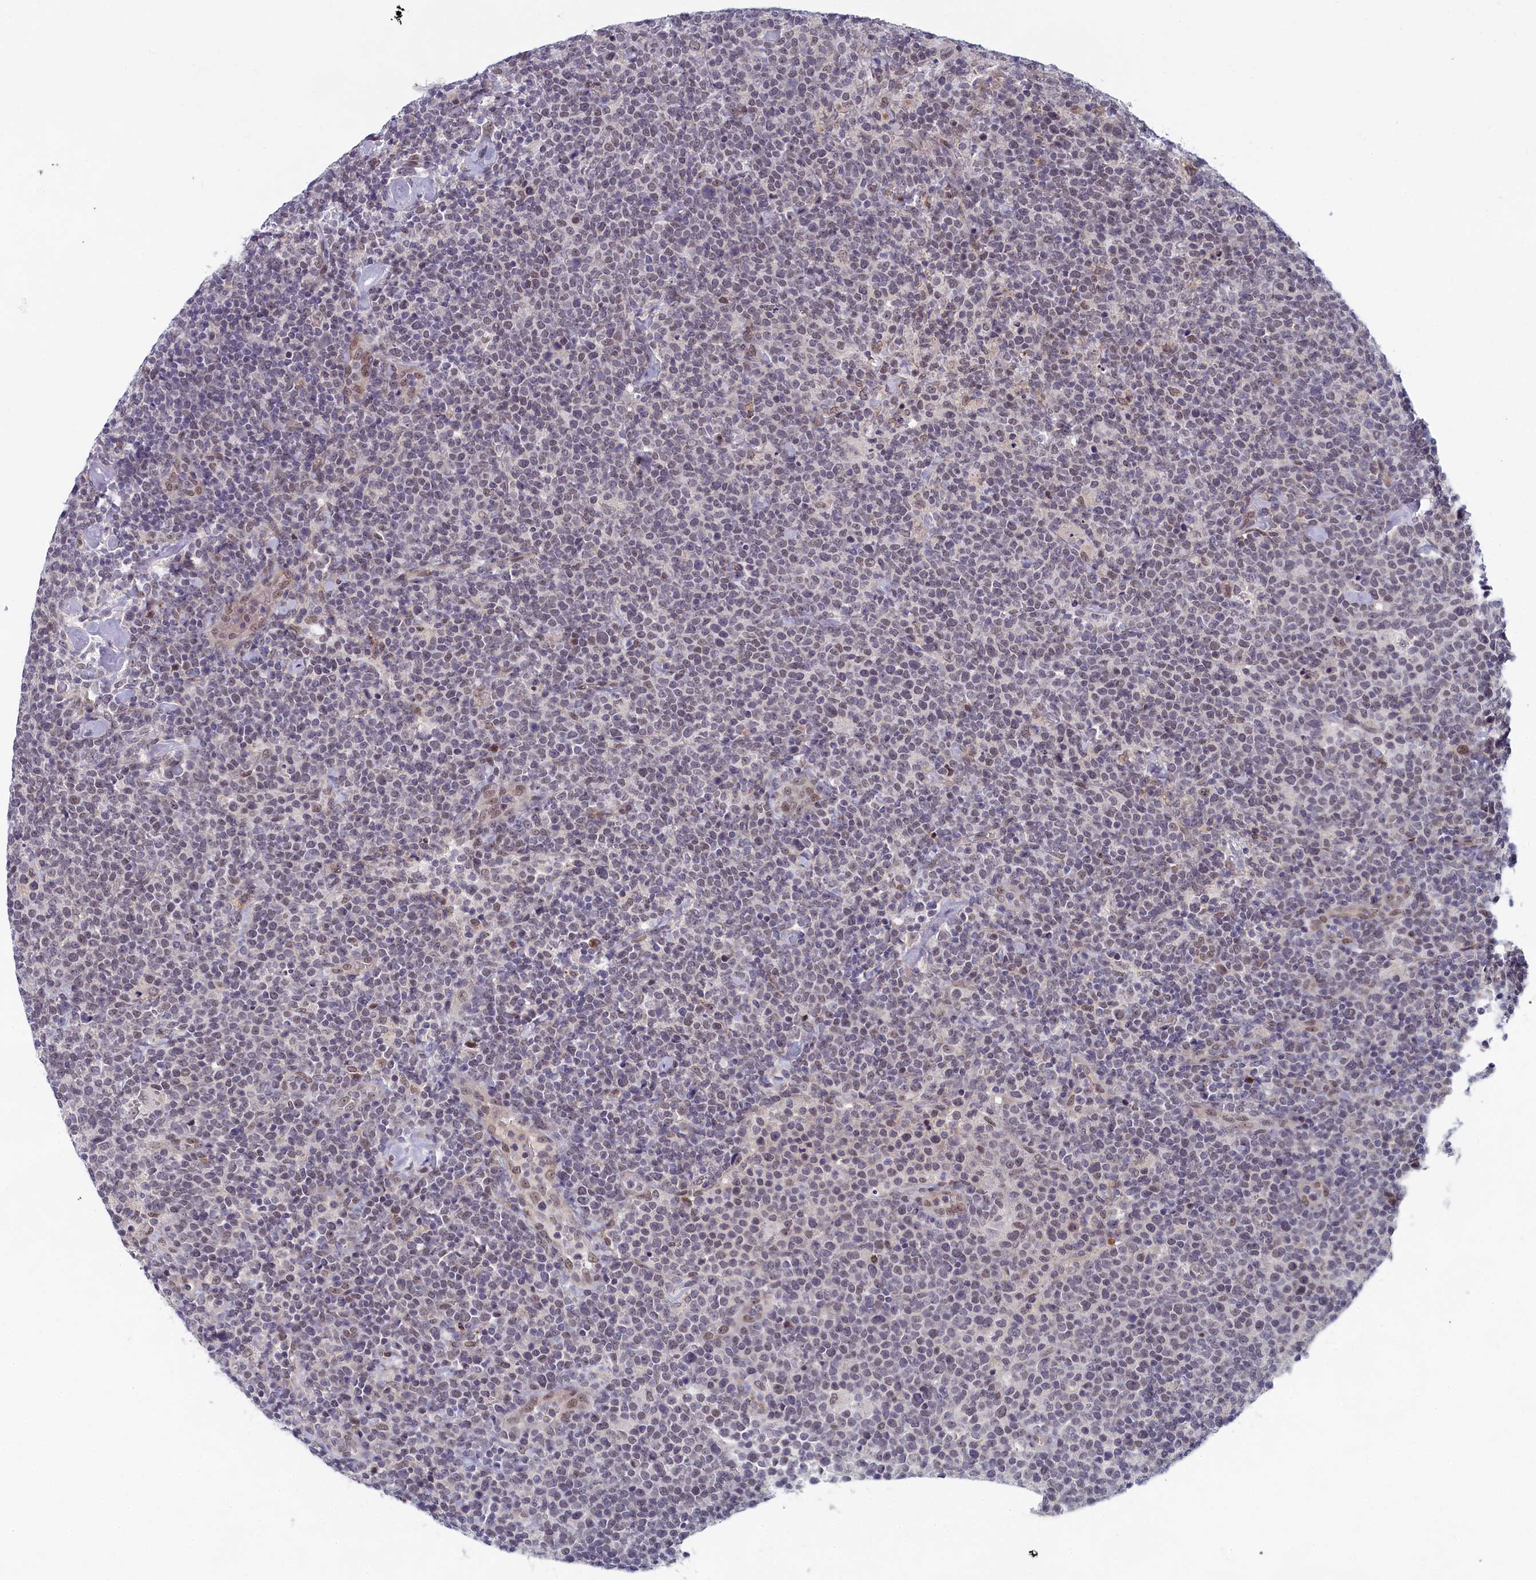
{"staining": {"intensity": "negative", "quantity": "none", "location": "none"}, "tissue": "lymphoma", "cell_type": "Tumor cells", "image_type": "cancer", "snomed": [{"axis": "morphology", "description": "Malignant lymphoma, non-Hodgkin's type, High grade"}, {"axis": "topography", "description": "Lymph node"}], "caption": "The photomicrograph reveals no staining of tumor cells in lymphoma.", "gene": "DNAJC17", "patient": {"sex": "male", "age": 61}}